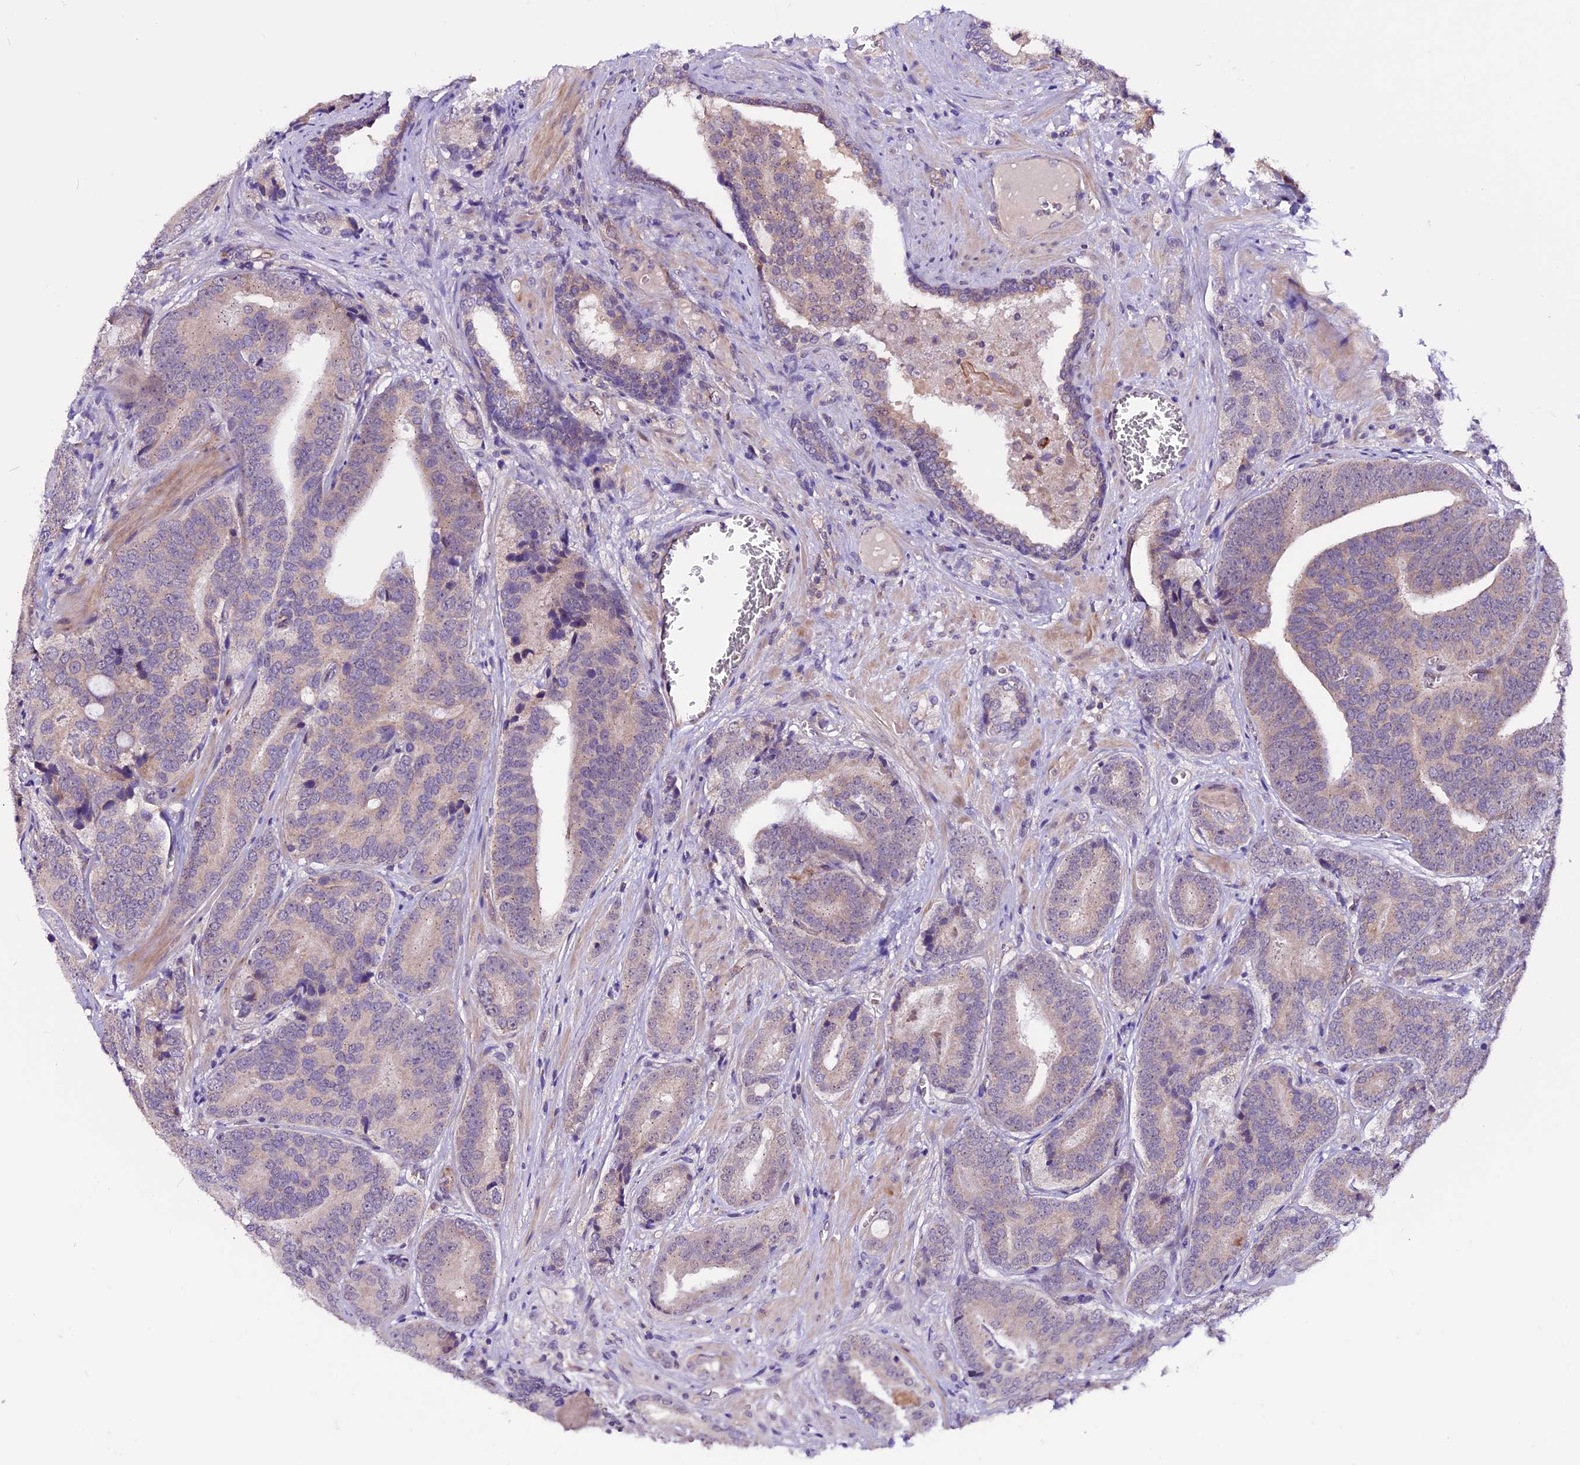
{"staining": {"intensity": "weak", "quantity": "<25%", "location": "cytoplasmic/membranous"}, "tissue": "prostate cancer", "cell_type": "Tumor cells", "image_type": "cancer", "snomed": [{"axis": "morphology", "description": "Adenocarcinoma, High grade"}, {"axis": "topography", "description": "Prostate"}], "caption": "Prostate cancer stained for a protein using immunohistochemistry shows no positivity tumor cells.", "gene": "RINL", "patient": {"sex": "male", "age": 55}}